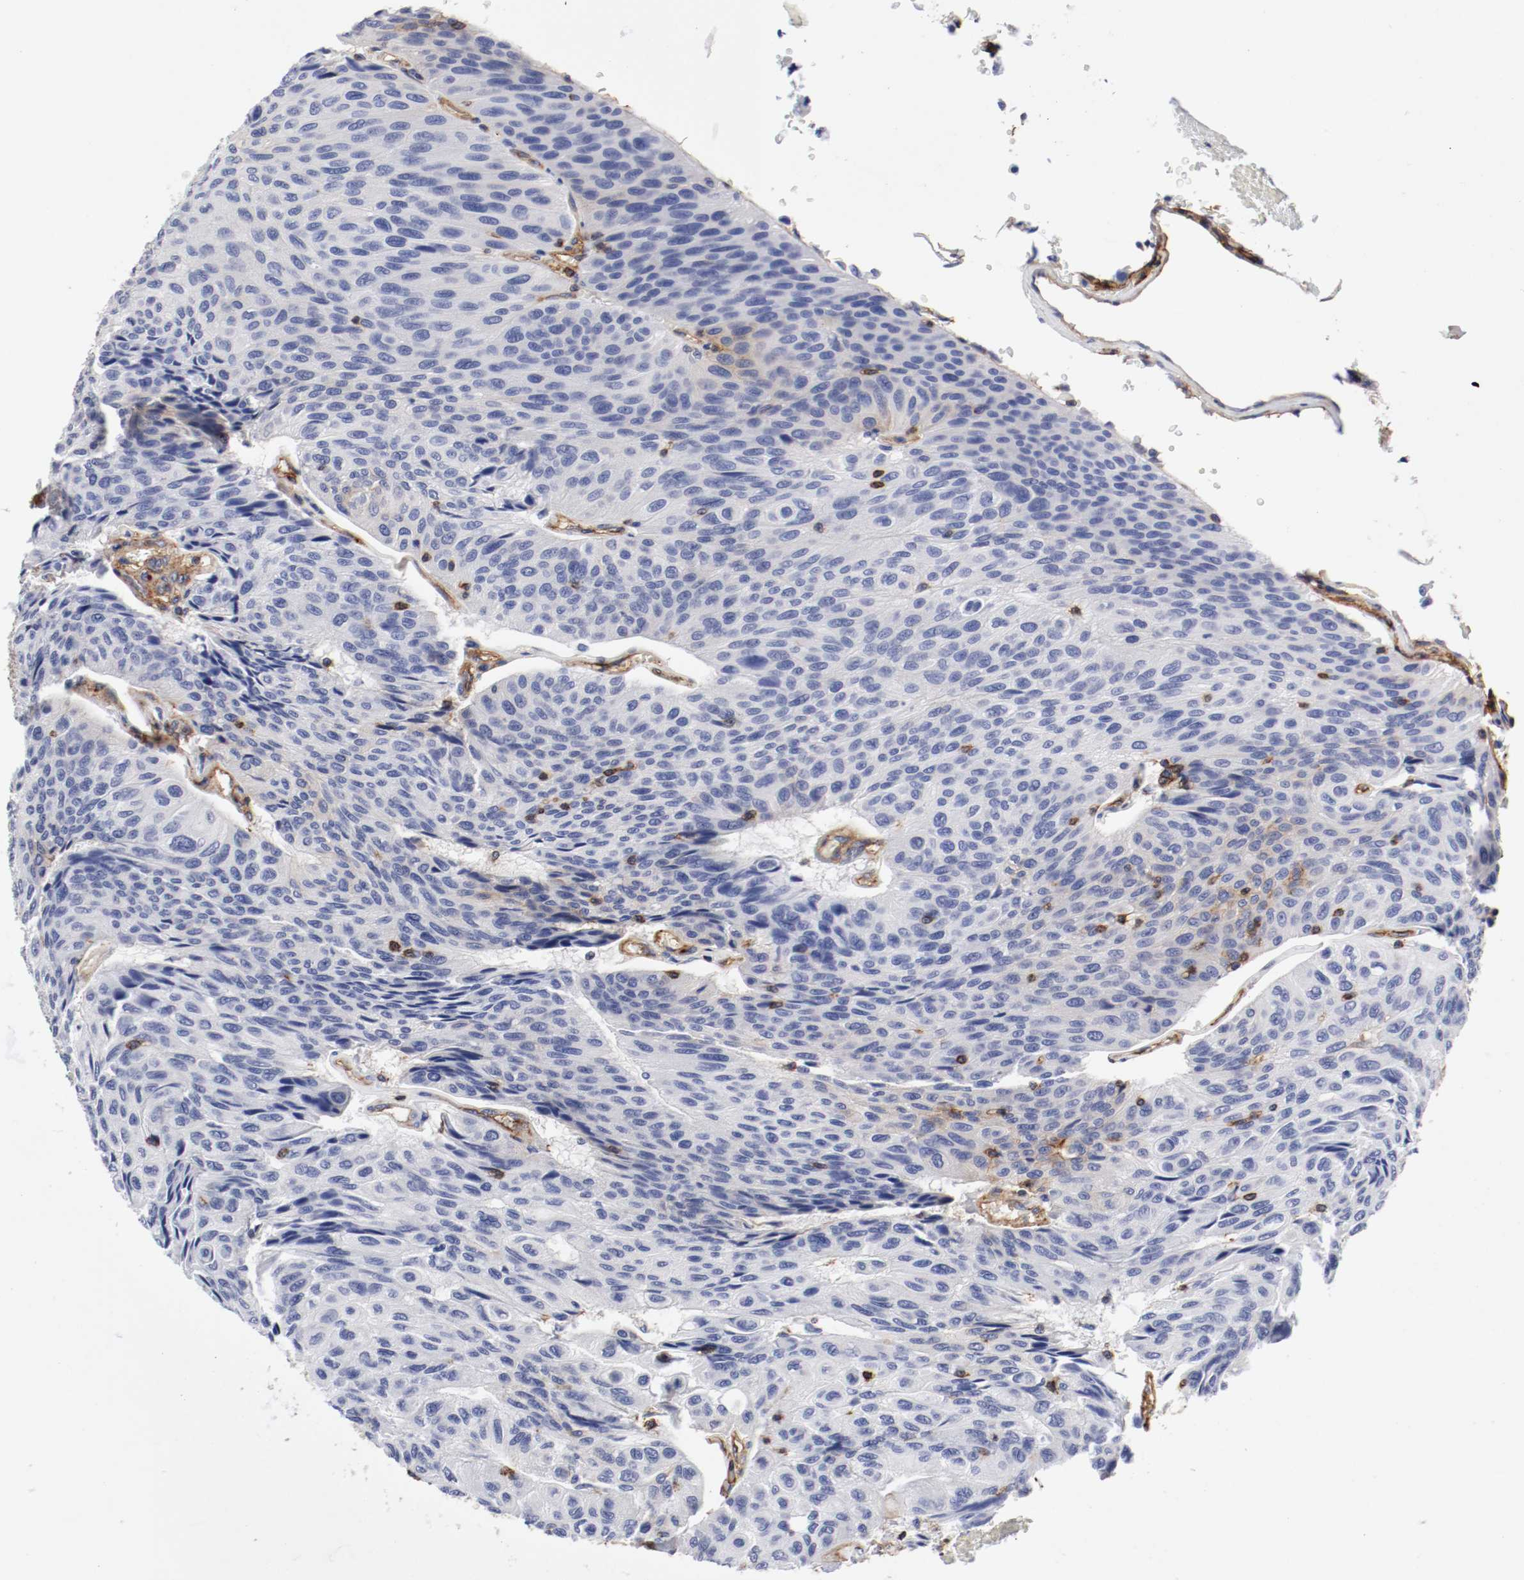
{"staining": {"intensity": "weak", "quantity": "<25%", "location": "cytoplasmic/membranous"}, "tissue": "urothelial cancer", "cell_type": "Tumor cells", "image_type": "cancer", "snomed": [{"axis": "morphology", "description": "Urothelial carcinoma, High grade"}, {"axis": "topography", "description": "Urinary bladder"}], "caption": "DAB immunohistochemical staining of human urothelial carcinoma (high-grade) exhibits no significant expression in tumor cells.", "gene": "IFITM1", "patient": {"sex": "male", "age": 66}}